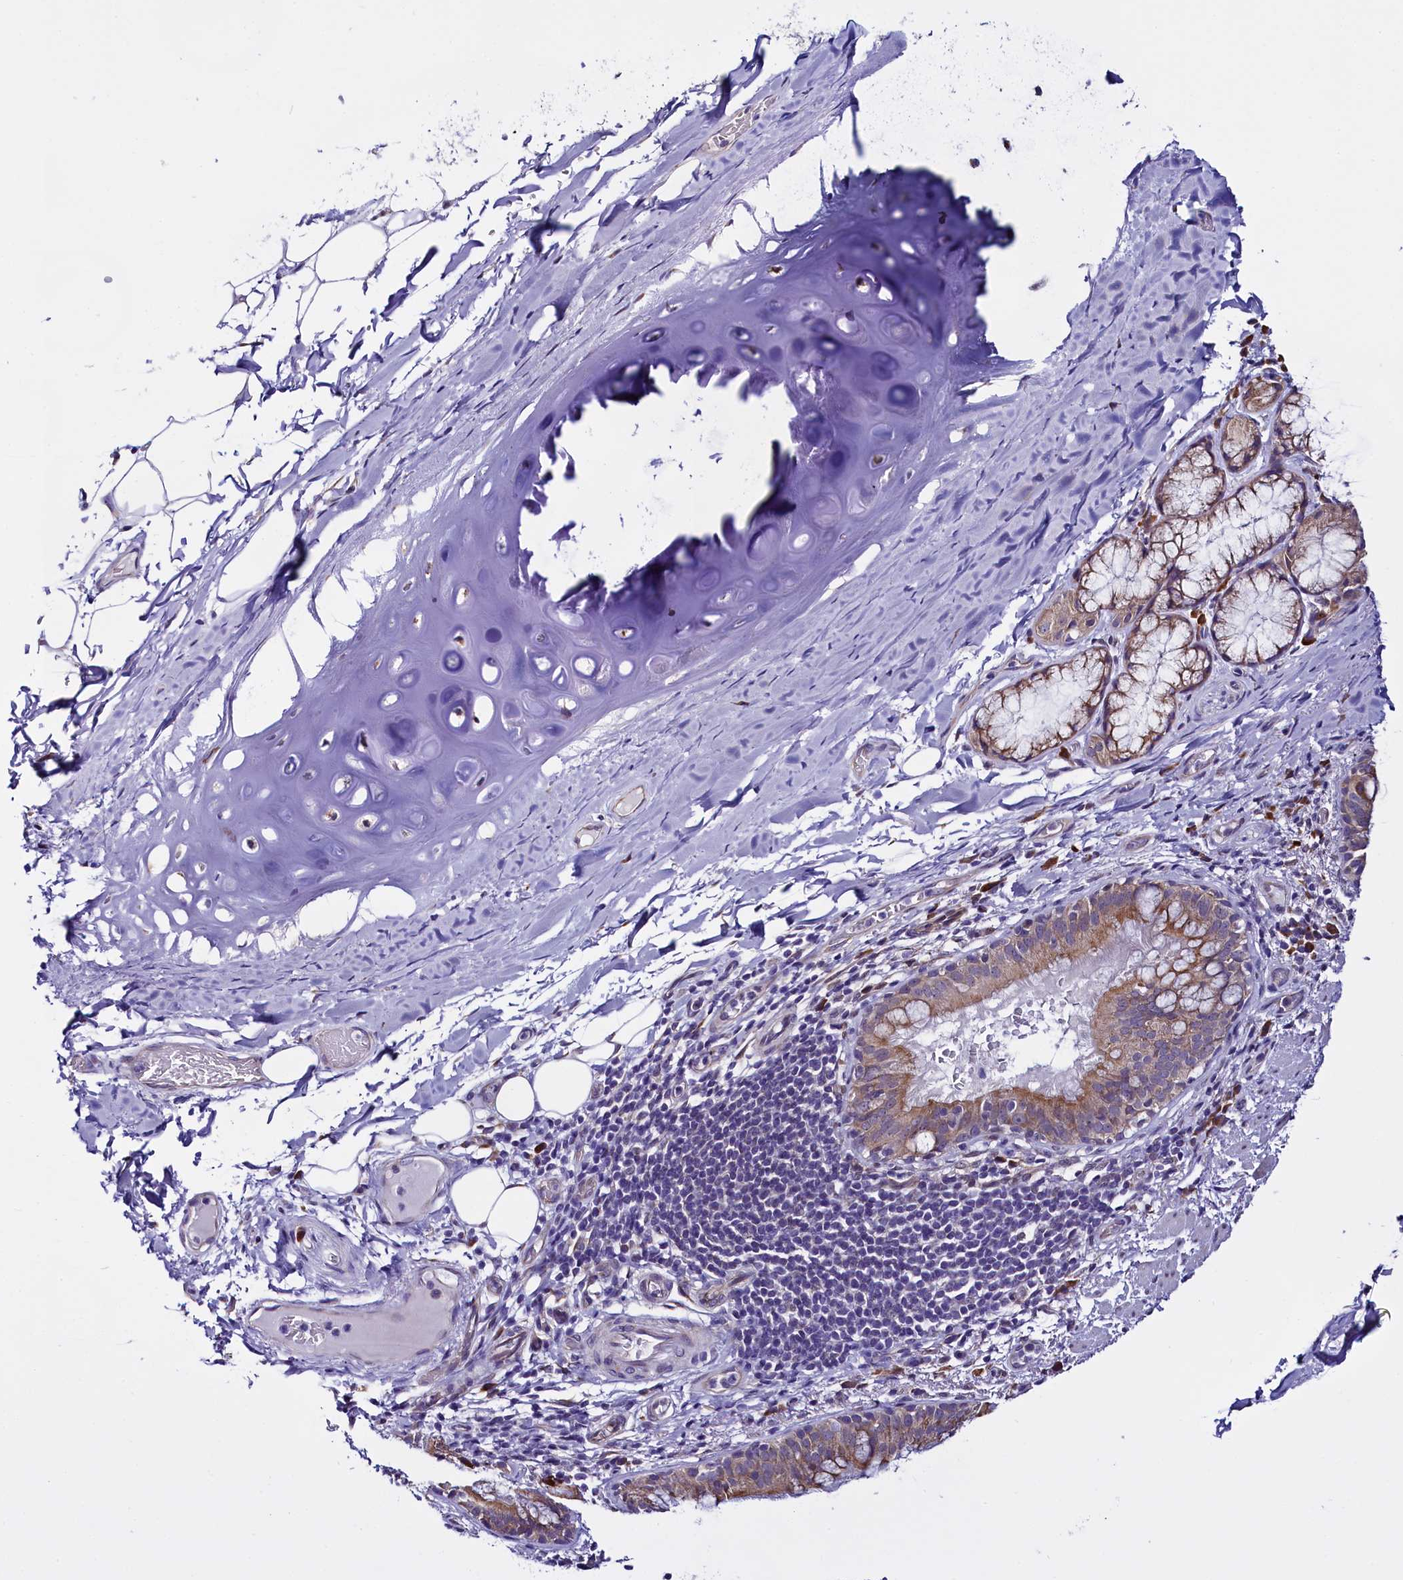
{"staining": {"intensity": "moderate", "quantity": ">75%", "location": "cytoplasmic/membranous"}, "tissue": "bronchus", "cell_type": "Respiratory epithelial cells", "image_type": "normal", "snomed": [{"axis": "morphology", "description": "Normal tissue, NOS"}, {"axis": "topography", "description": "Lymph node"}, {"axis": "topography", "description": "Cartilage tissue"}, {"axis": "topography", "description": "Bronchus"}], "caption": "Immunohistochemistry (IHC) histopathology image of benign bronchus: human bronchus stained using immunohistochemistry (IHC) displays medium levels of moderate protein expression localized specifically in the cytoplasmic/membranous of respiratory epithelial cells, appearing as a cytoplasmic/membranous brown color.", "gene": "UACA", "patient": {"sex": "male", "age": 63}}